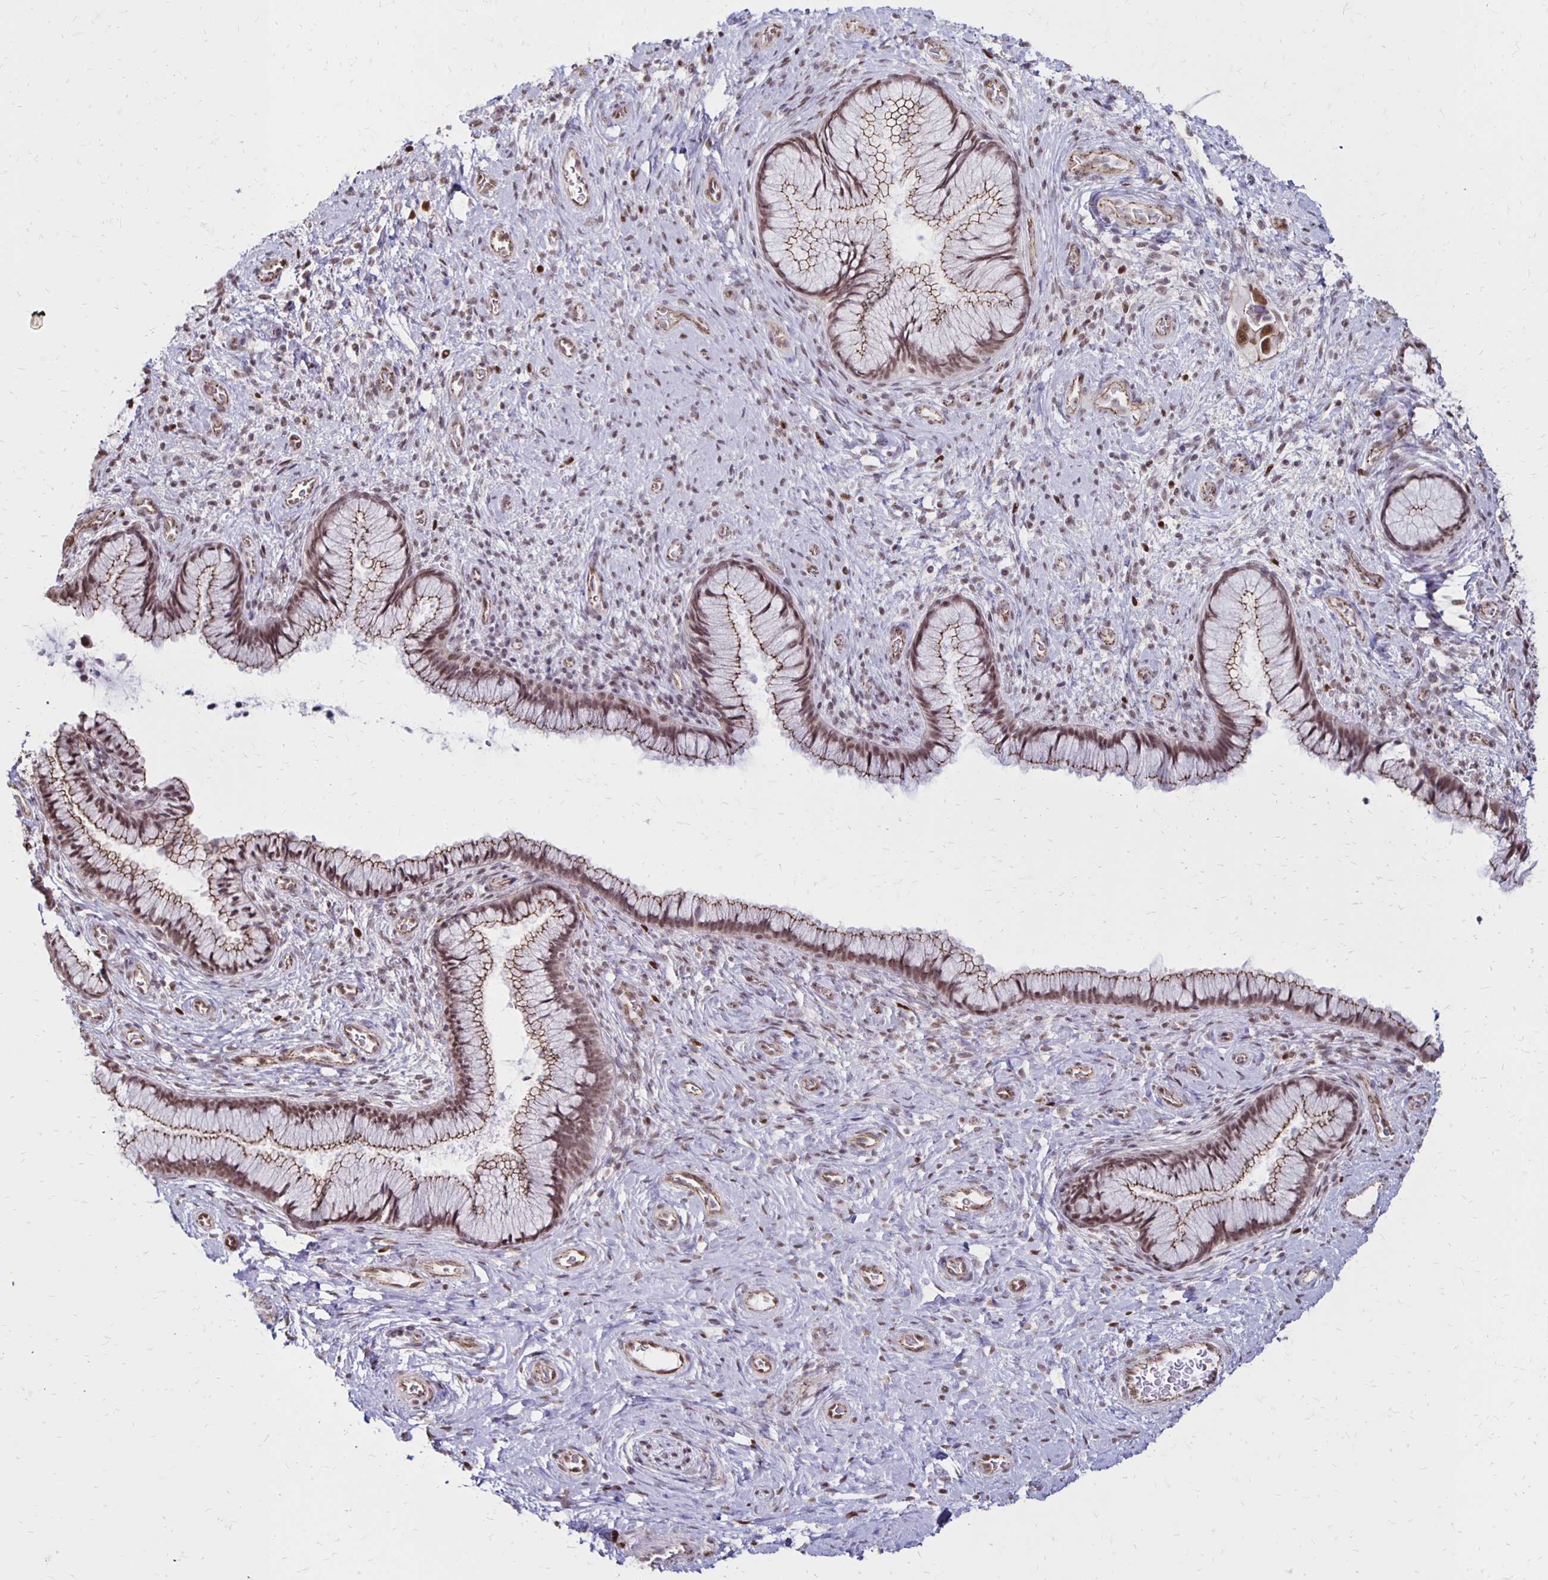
{"staining": {"intensity": "moderate", "quantity": ">75%", "location": "cytoplasmic/membranous,nuclear"}, "tissue": "cervix", "cell_type": "Glandular cells", "image_type": "normal", "snomed": [{"axis": "morphology", "description": "Normal tissue, NOS"}, {"axis": "topography", "description": "Cervix"}], "caption": "Immunohistochemical staining of benign human cervix reveals >75% levels of moderate cytoplasmic/membranous,nuclear protein staining in approximately >75% of glandular cells.", "gene": "DDB2", "patient": {"sex": "female", "age": 34}}